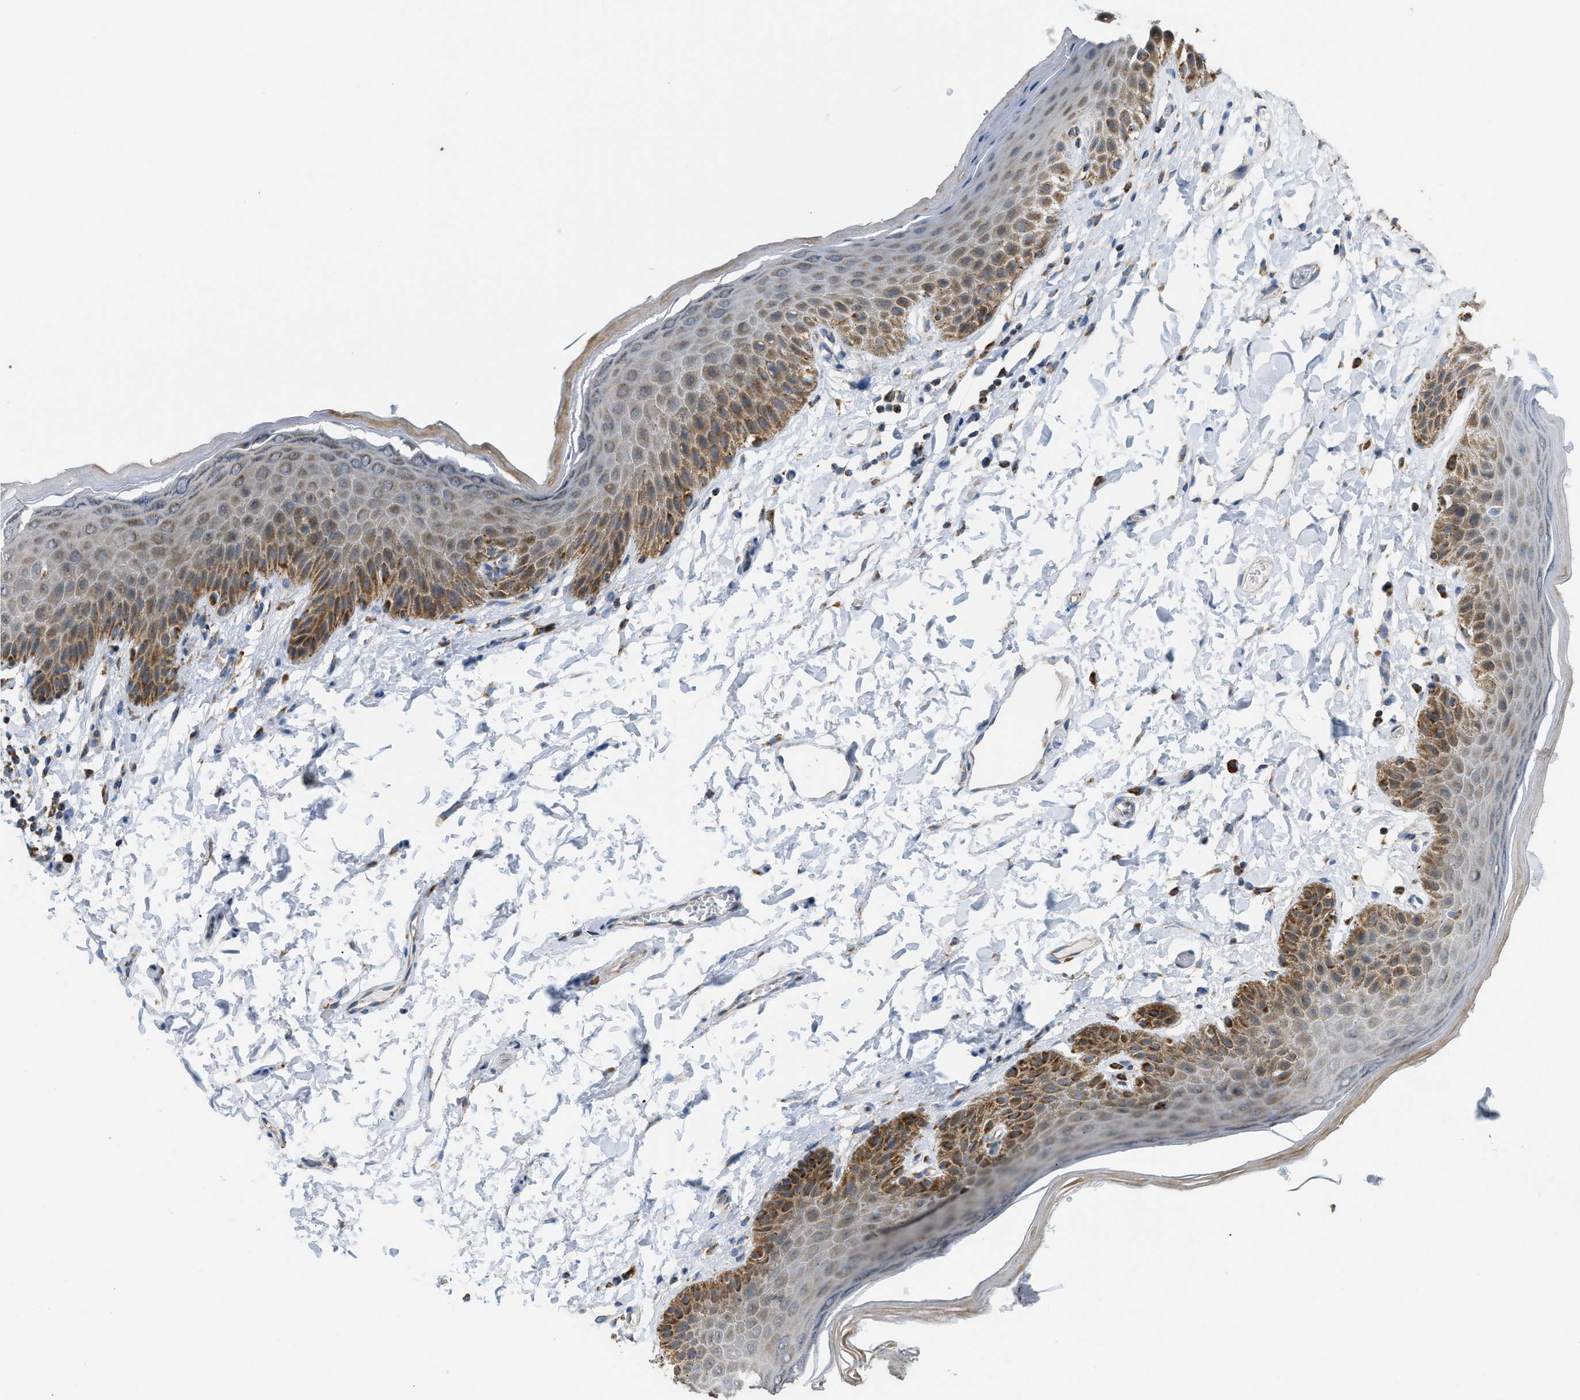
{"staining": {"intensity": "moderate", "quantity": "25%-75%", "location": "cytoplasmic/membranous"}, "tissue": "skin", "cell_type": "Epidermal cells", "image_type": "normal", "snomed": [{"axis": "morphology", "description": "Normal tissue, NOS"}, {"axis": "topography", "description": "Anal"}], "caption": "A micrograph showing moderate cytoplasmic/membranous staining in about 25%-75% of epidermal cells in normal skin, as visualized by brown immunohistochemical staining.", "gene": "ETFB", "patient": {"sex": "male", "age": 44}}